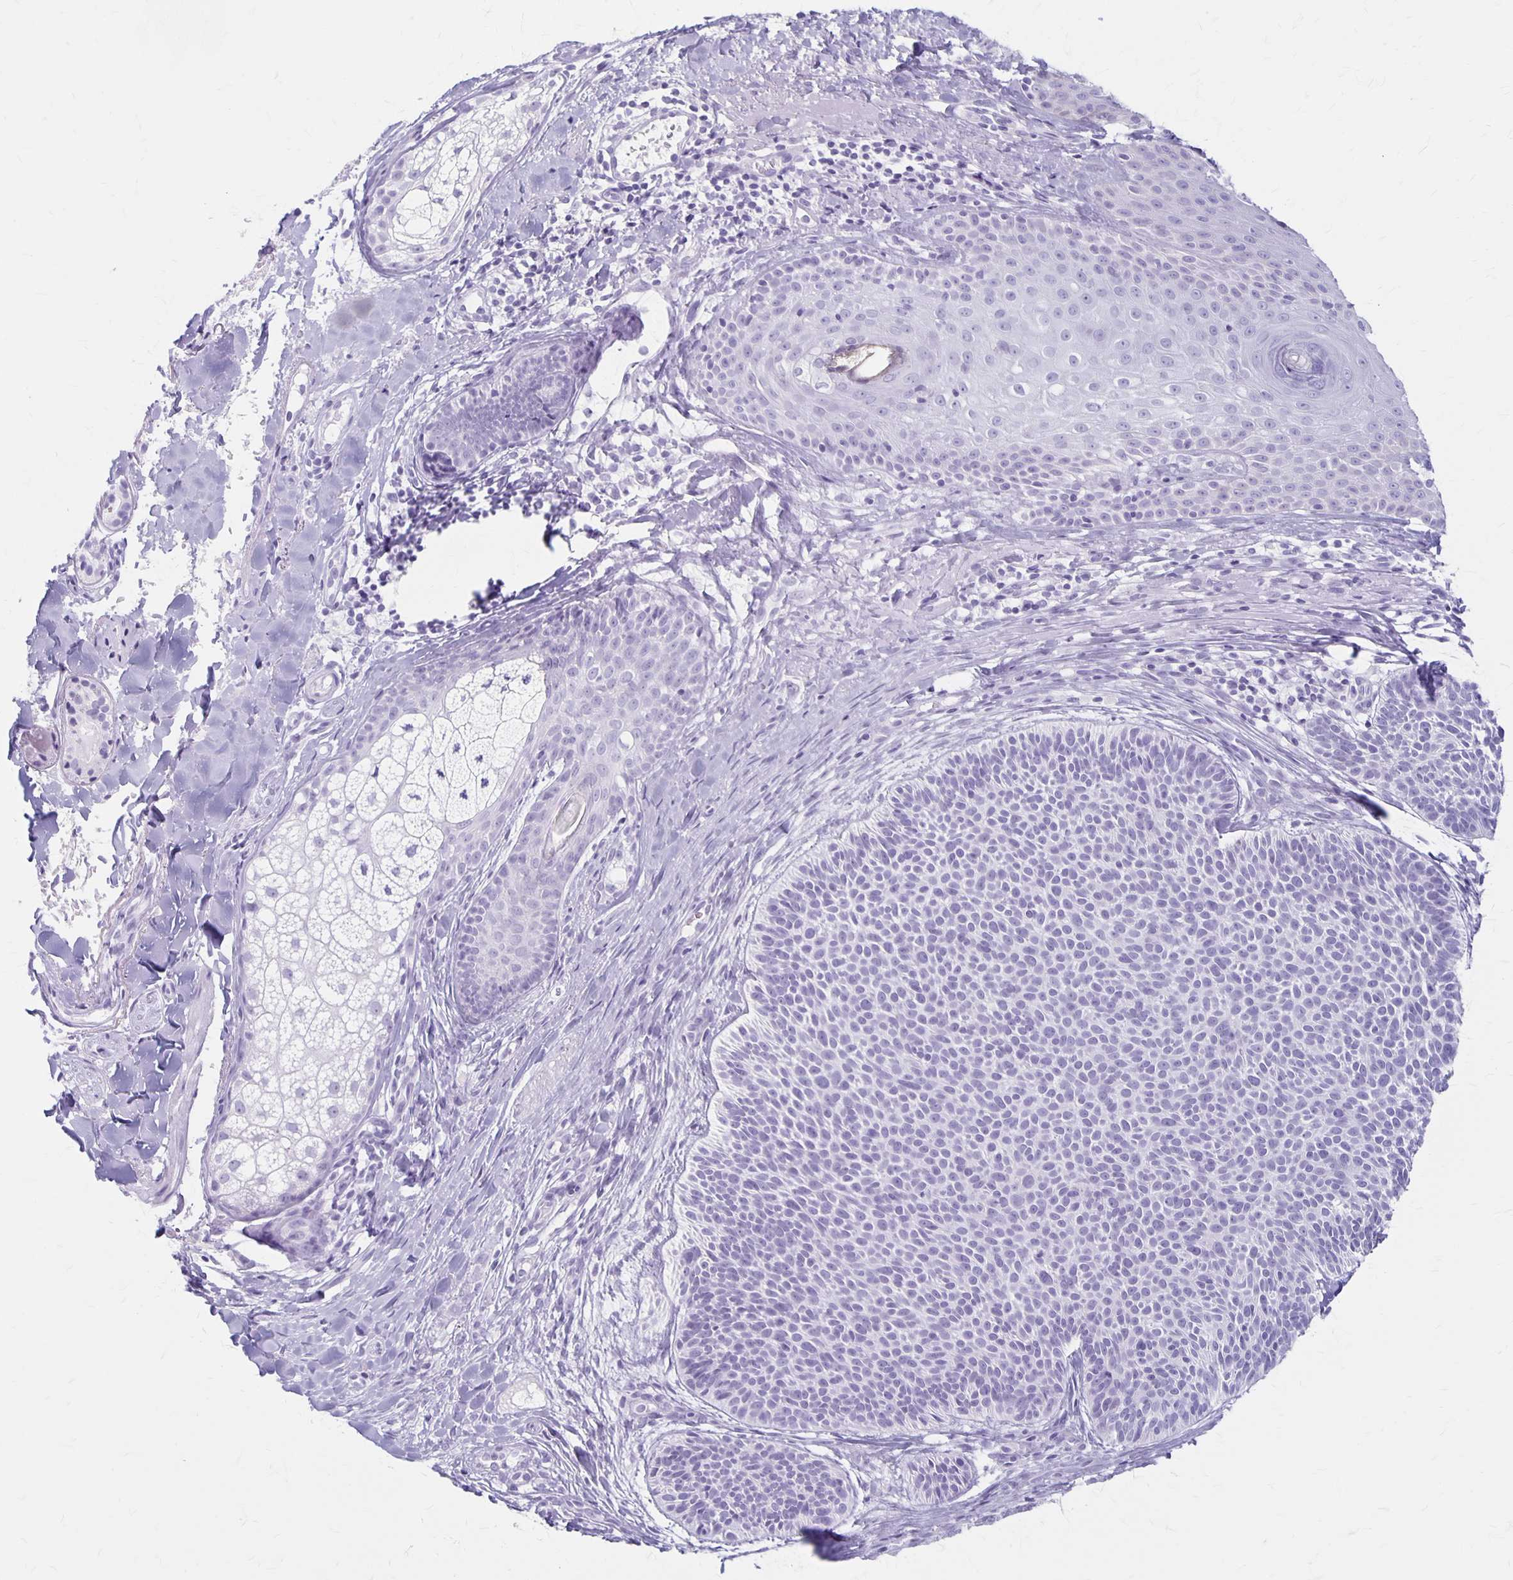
{"staining": {"intensity": "negative", "quantity": "none", "location": "none"}, "tissue": "skin cancer", "cell_type": "Tumor cells", "image_type": "cancer", "snomed": [{"axis": "morphology", "description": "Basal cell carcinoma"}, {"axis": "topography", "description": "Skin"}], "caption": "DAB (3,3'-diaminobenzidine) immunohistochemical staining of human skin cancer (basal cell carcinoma) shows no significant expression in tumor cells.", "gene": "MAGEC2", "patient": {"sex": "male", "age": 82}}